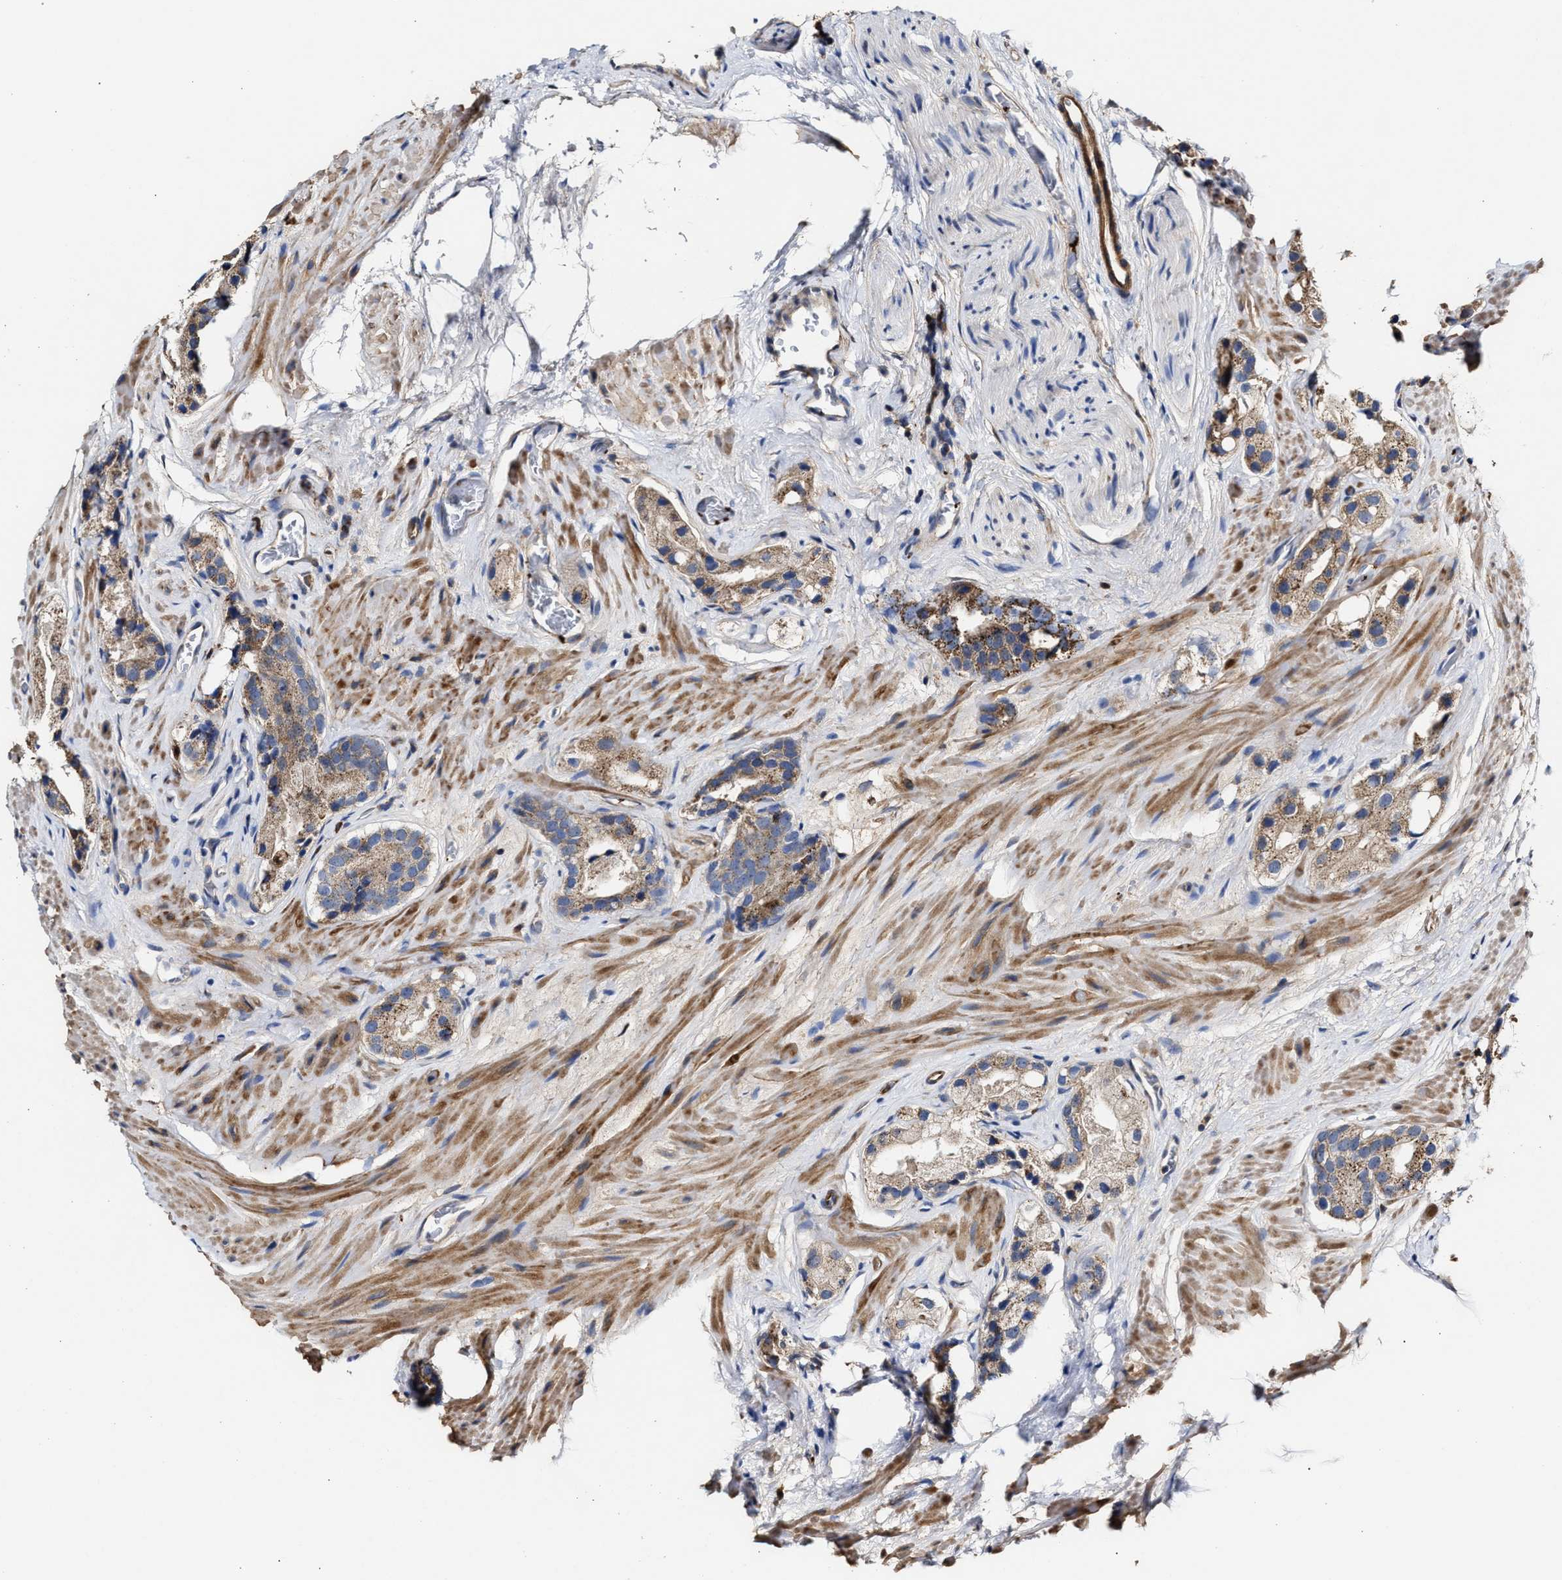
{"staining": {"intensity": "moderate", "quantity": "25%-75%", "location": "cytoplasmic/membranous"}, "tissue": "prostate cancer", "cell_type": "Tumor cells", "image_type": "cancer", "snomed": [{"axis": "morphology", "description": "Adenocarcinoma, High grade"}, {"axis": "topography", "description": "Prostate"}], "caption": "Human high-grade adenocarcinoma (prostate) stained with a protein marker displays moderate staining in tumor cells.", "gene": "HS3ST5", "patient": {"sex": "male", "age": 63}}